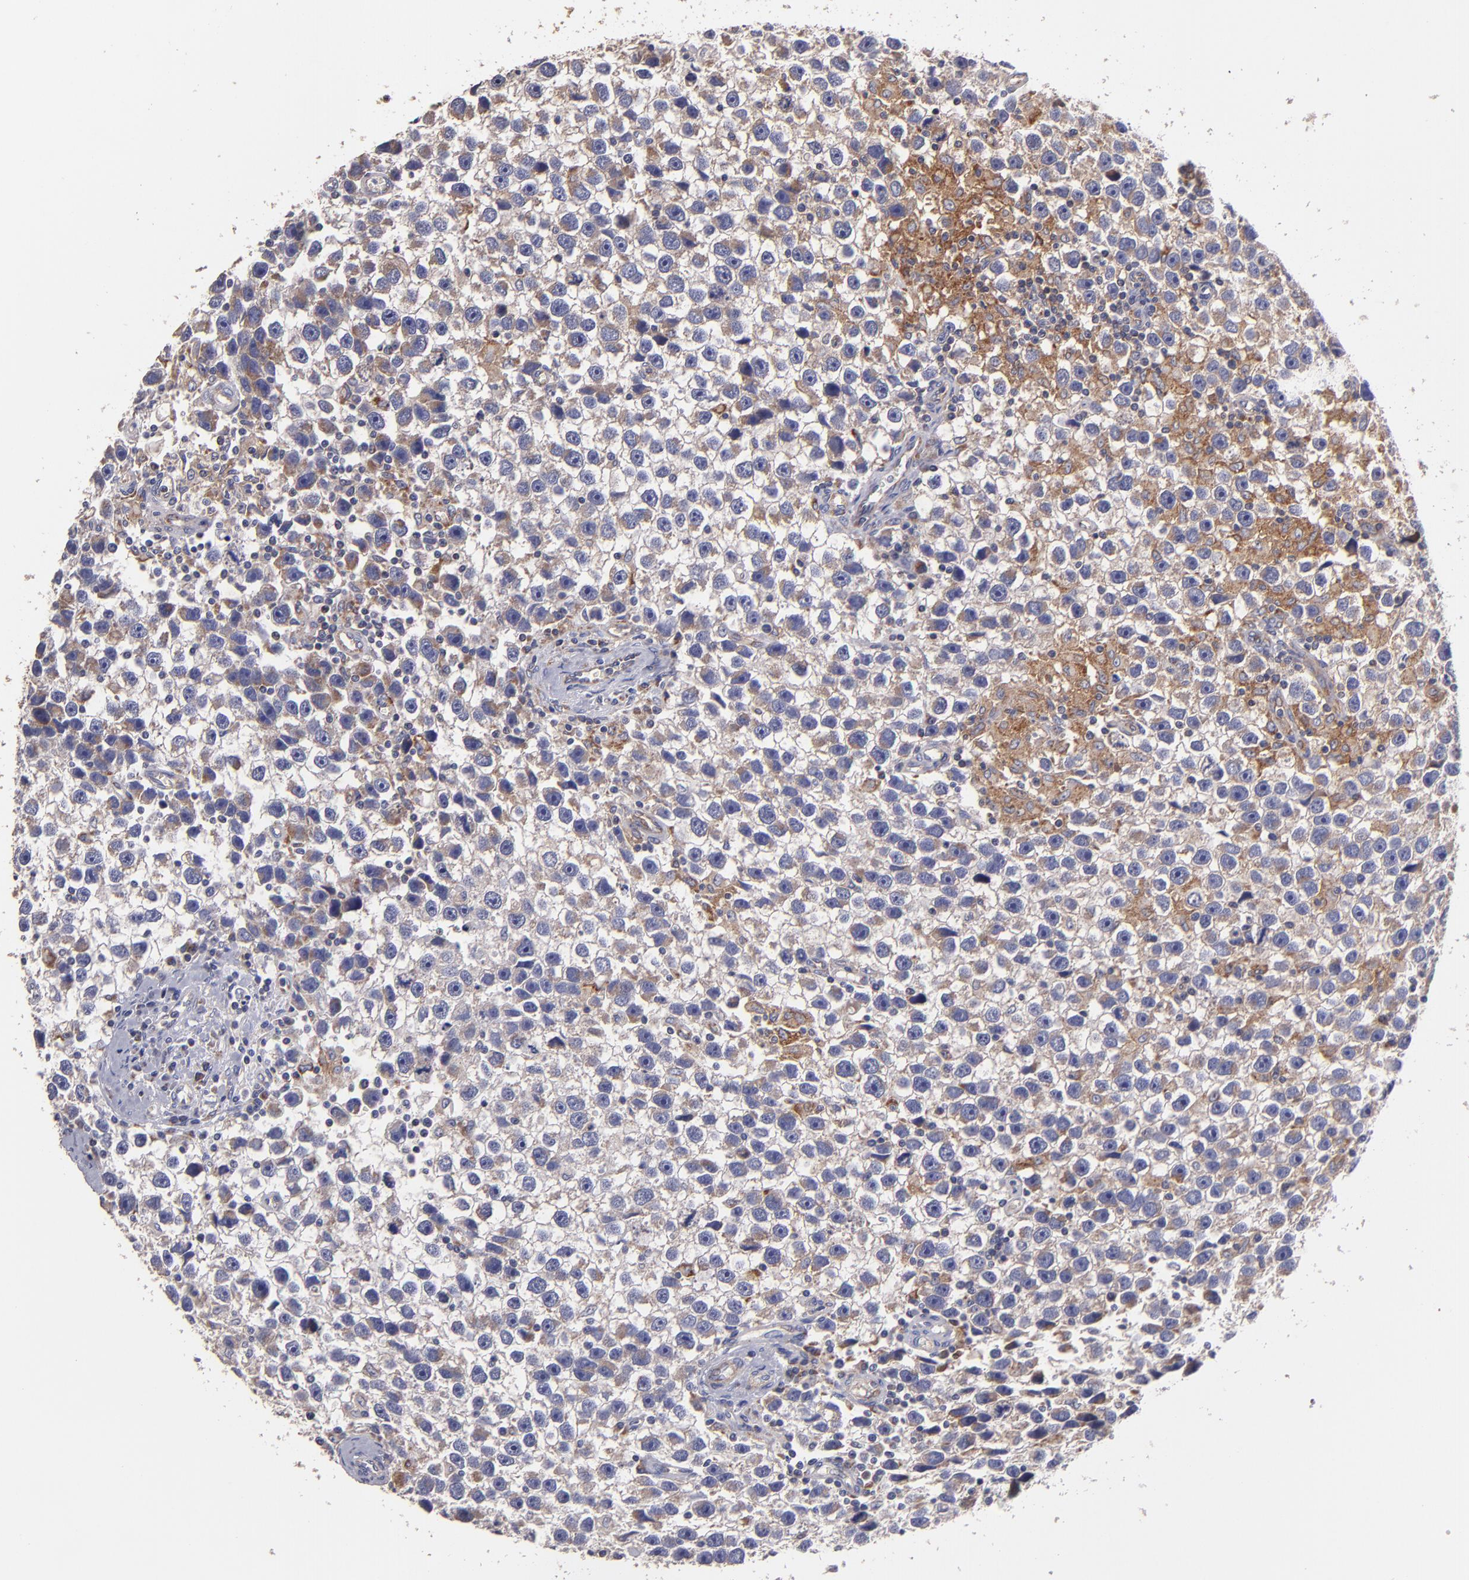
{"staining": {"intensity": "weak", "quantity": "25%-75%", "location": "cytoplasmic/membranous"}, "tissue": "testis cancer", "cell_type": "Tumor cells", "image_type": "cancer", "snomed": [{"axis": "morphology", "description": "Seminoma, NOS"}, {"axis": "topography", "description": "Testis"}], "caption": "Approximately 25%-75% of tumor cells in testis cancer (seminoma) reveal weak cytoplasmic/membranous protein expression as visualized by brown immunohistochemical staining.", "gene": "CLTA", "patient": {"sex": "male", "age": 43}}